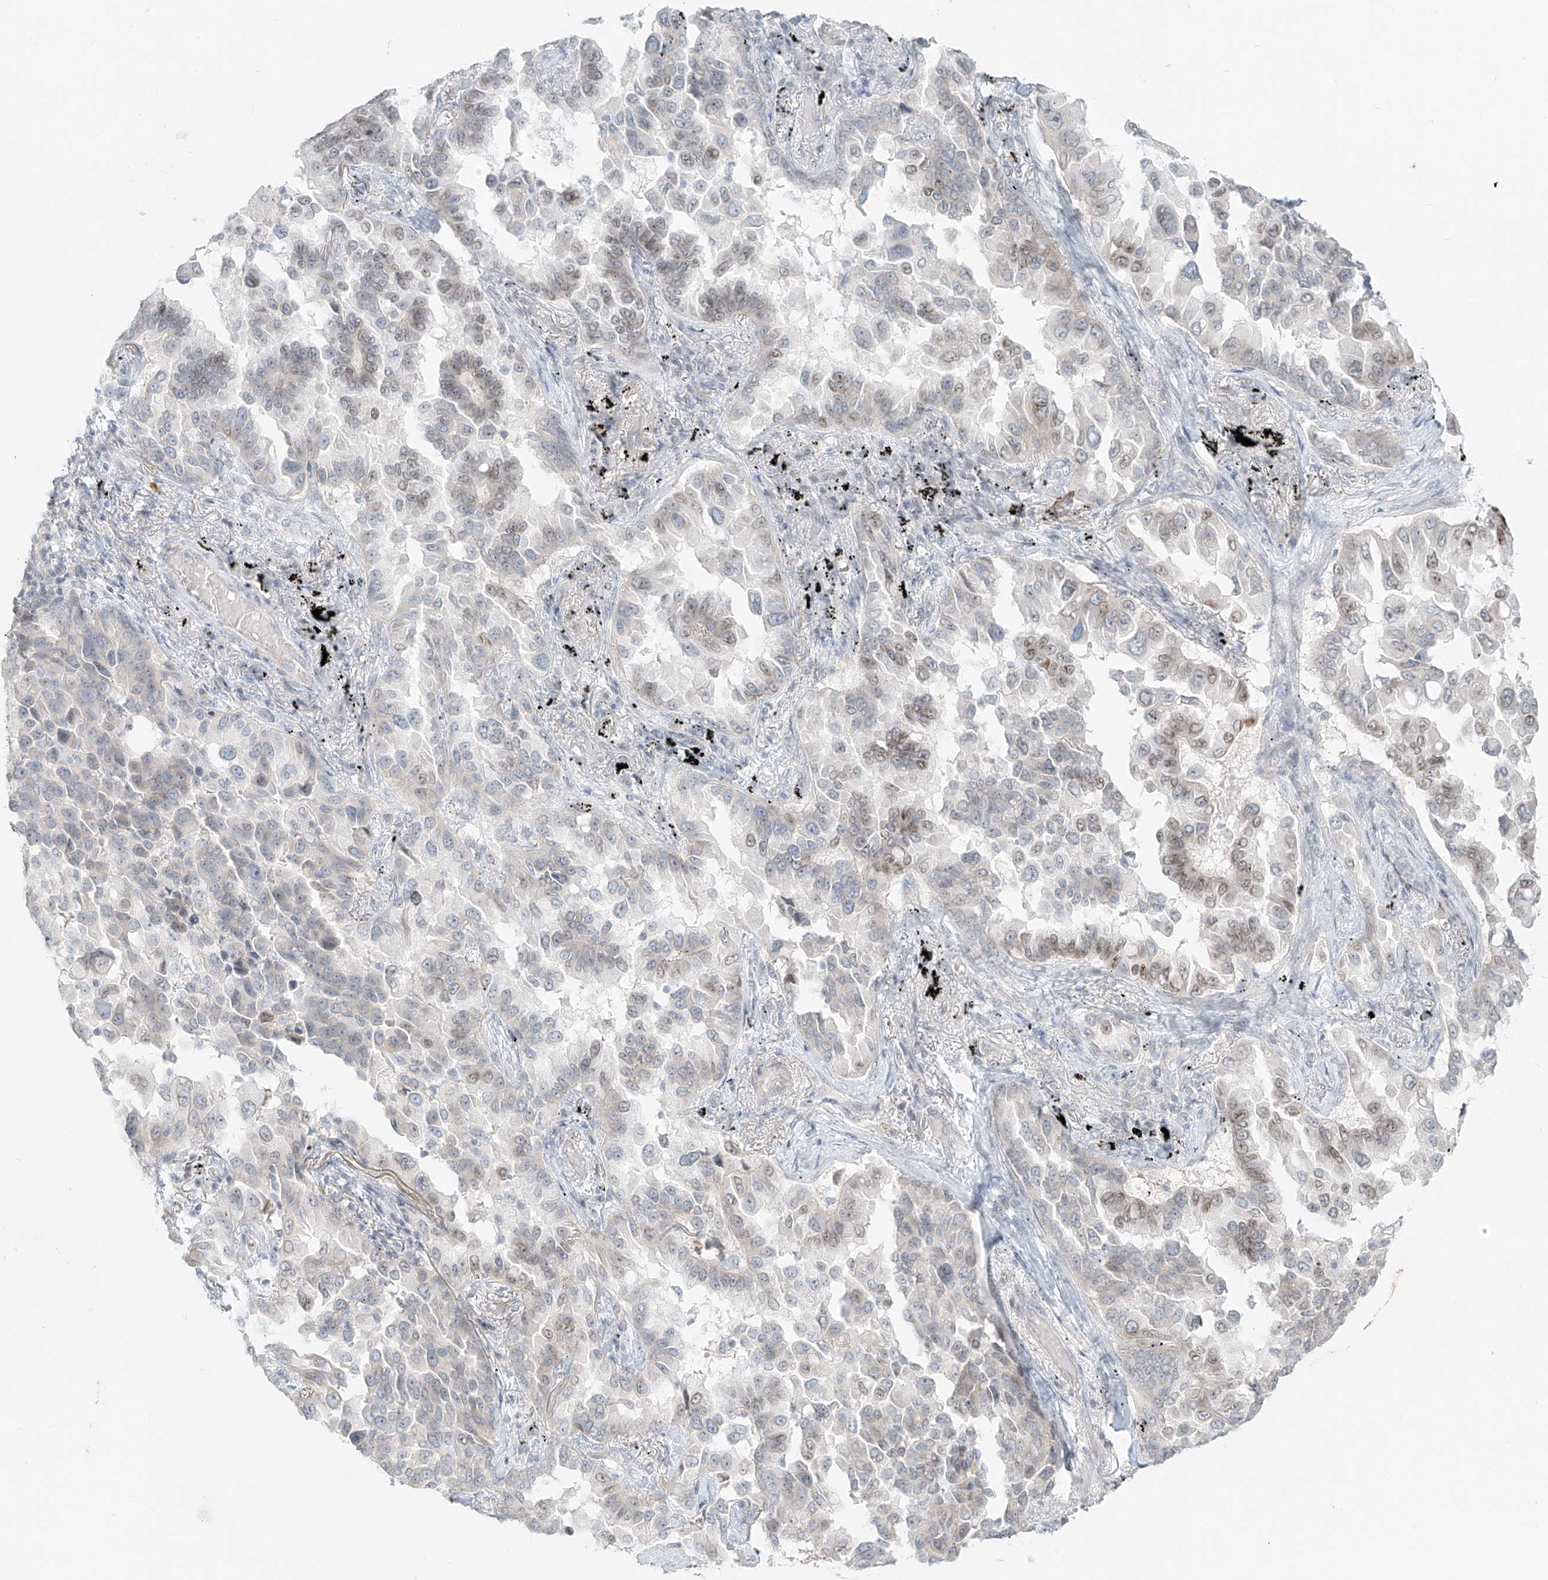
{"staining": {"intensity": "moderate", "quantity": "<25%", "location": "nuclear"}, "tissue": "lung cancer", "cell_type": "Tumor cells", "image_type": "cancer", "snomed": [{"axis": "morphology", "description": "Adenocarcinoma, NOS"}, {"axis": "topography", "description": "Lung"}], "caption": "Immunohistochemistry image of lung cancer (adenocarcinoma) stained for a protein (brown), which reveals low levels of moderate nuclear positivity in approximately <25% of tumor cells.", "gene": "OSBPL7", "patient": {"sex": "female", "age": 67}}